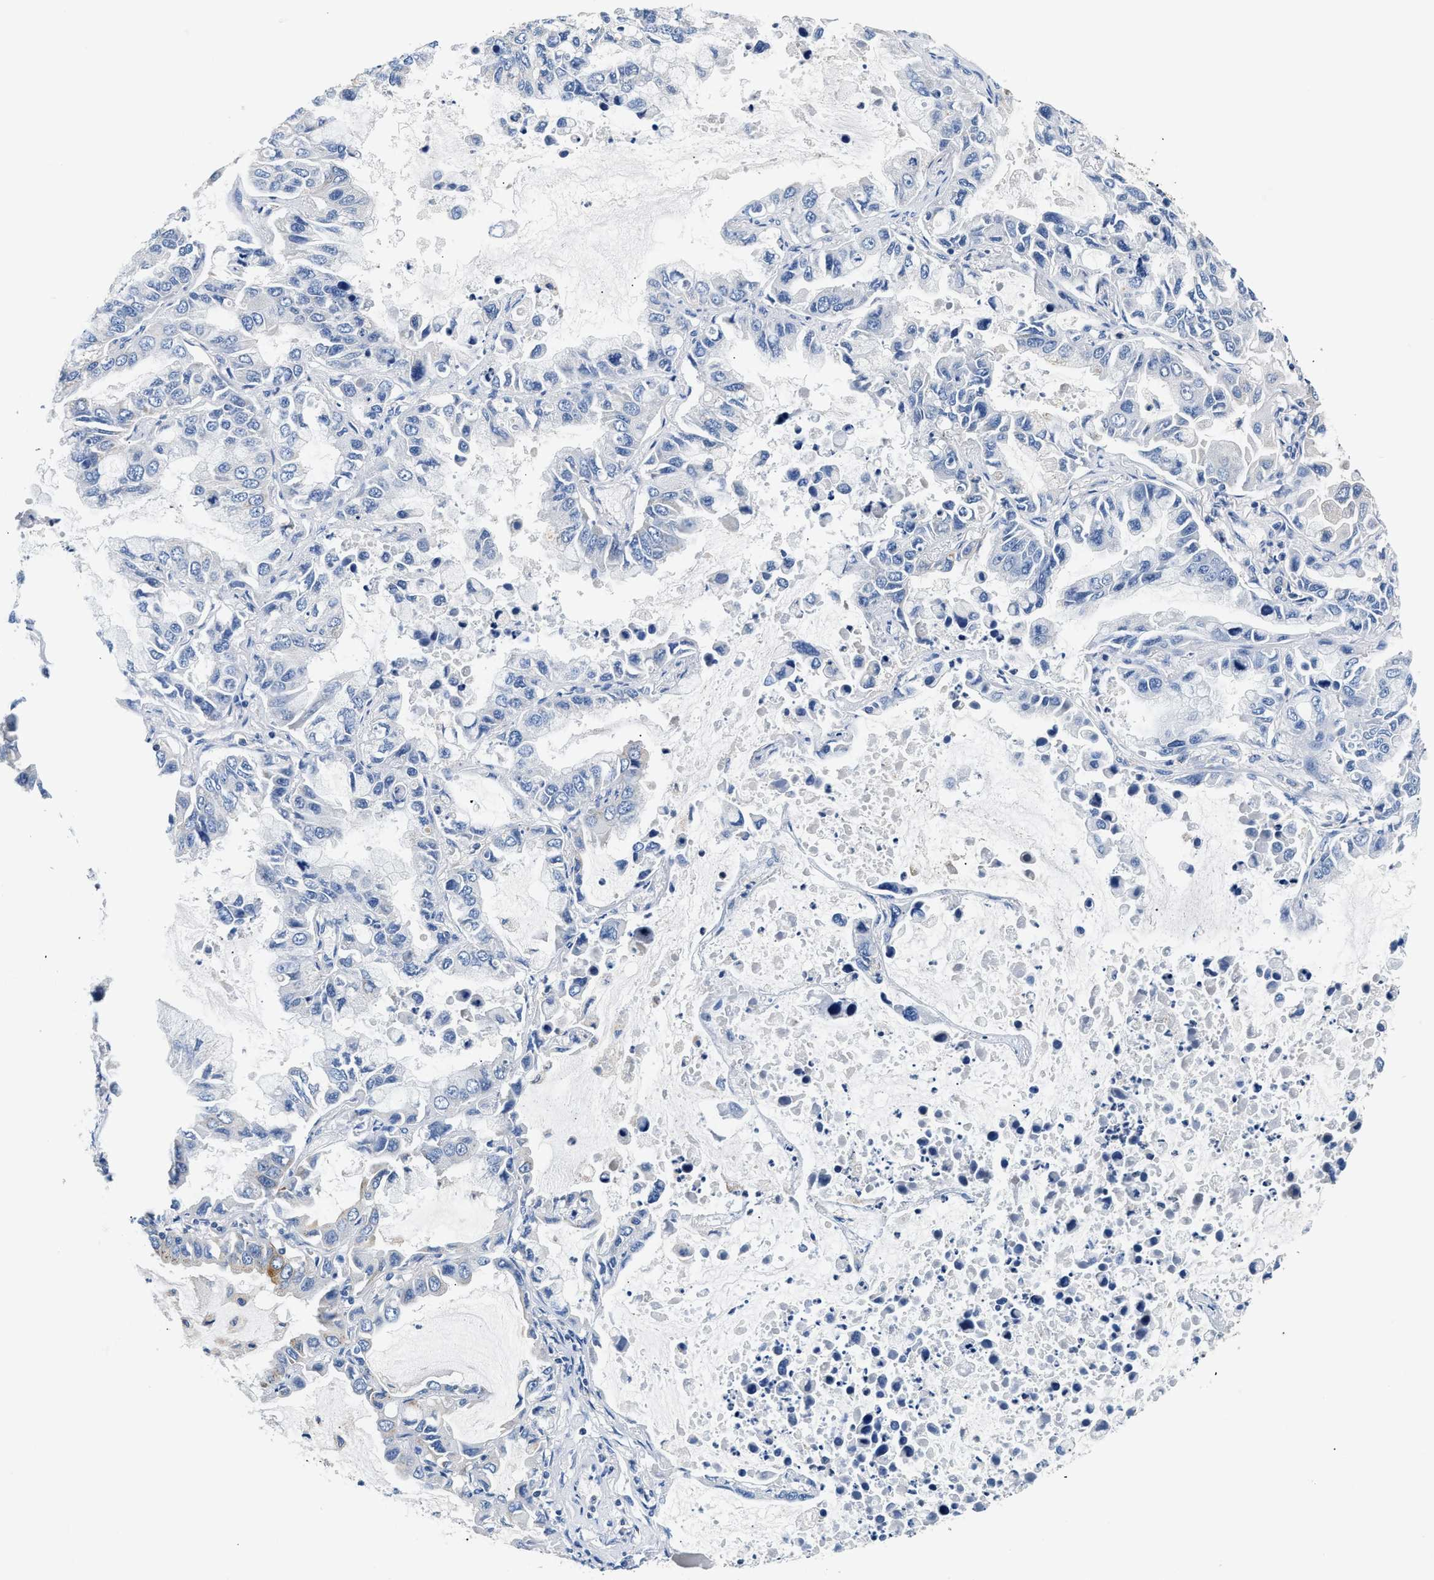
{"staining": {"intensity": "negative", "quantity": "none", "location": "none"}, "tissue": "lung cancer", "cell_type": "Tumor cells", "image_type": "cancer", "snomed": [{"axis": "morphology", "description": "Adenocarcinoma, NOS"}, {"axis": "topography", "description": "Lung"}], "caption": "This is an immunohistochemistry (IHC) micrograph of lung adenocarcinoma. There is no staining in tumor cells.", "gene": "TUT7", "patient": {"sex": "male", "age": 64}}